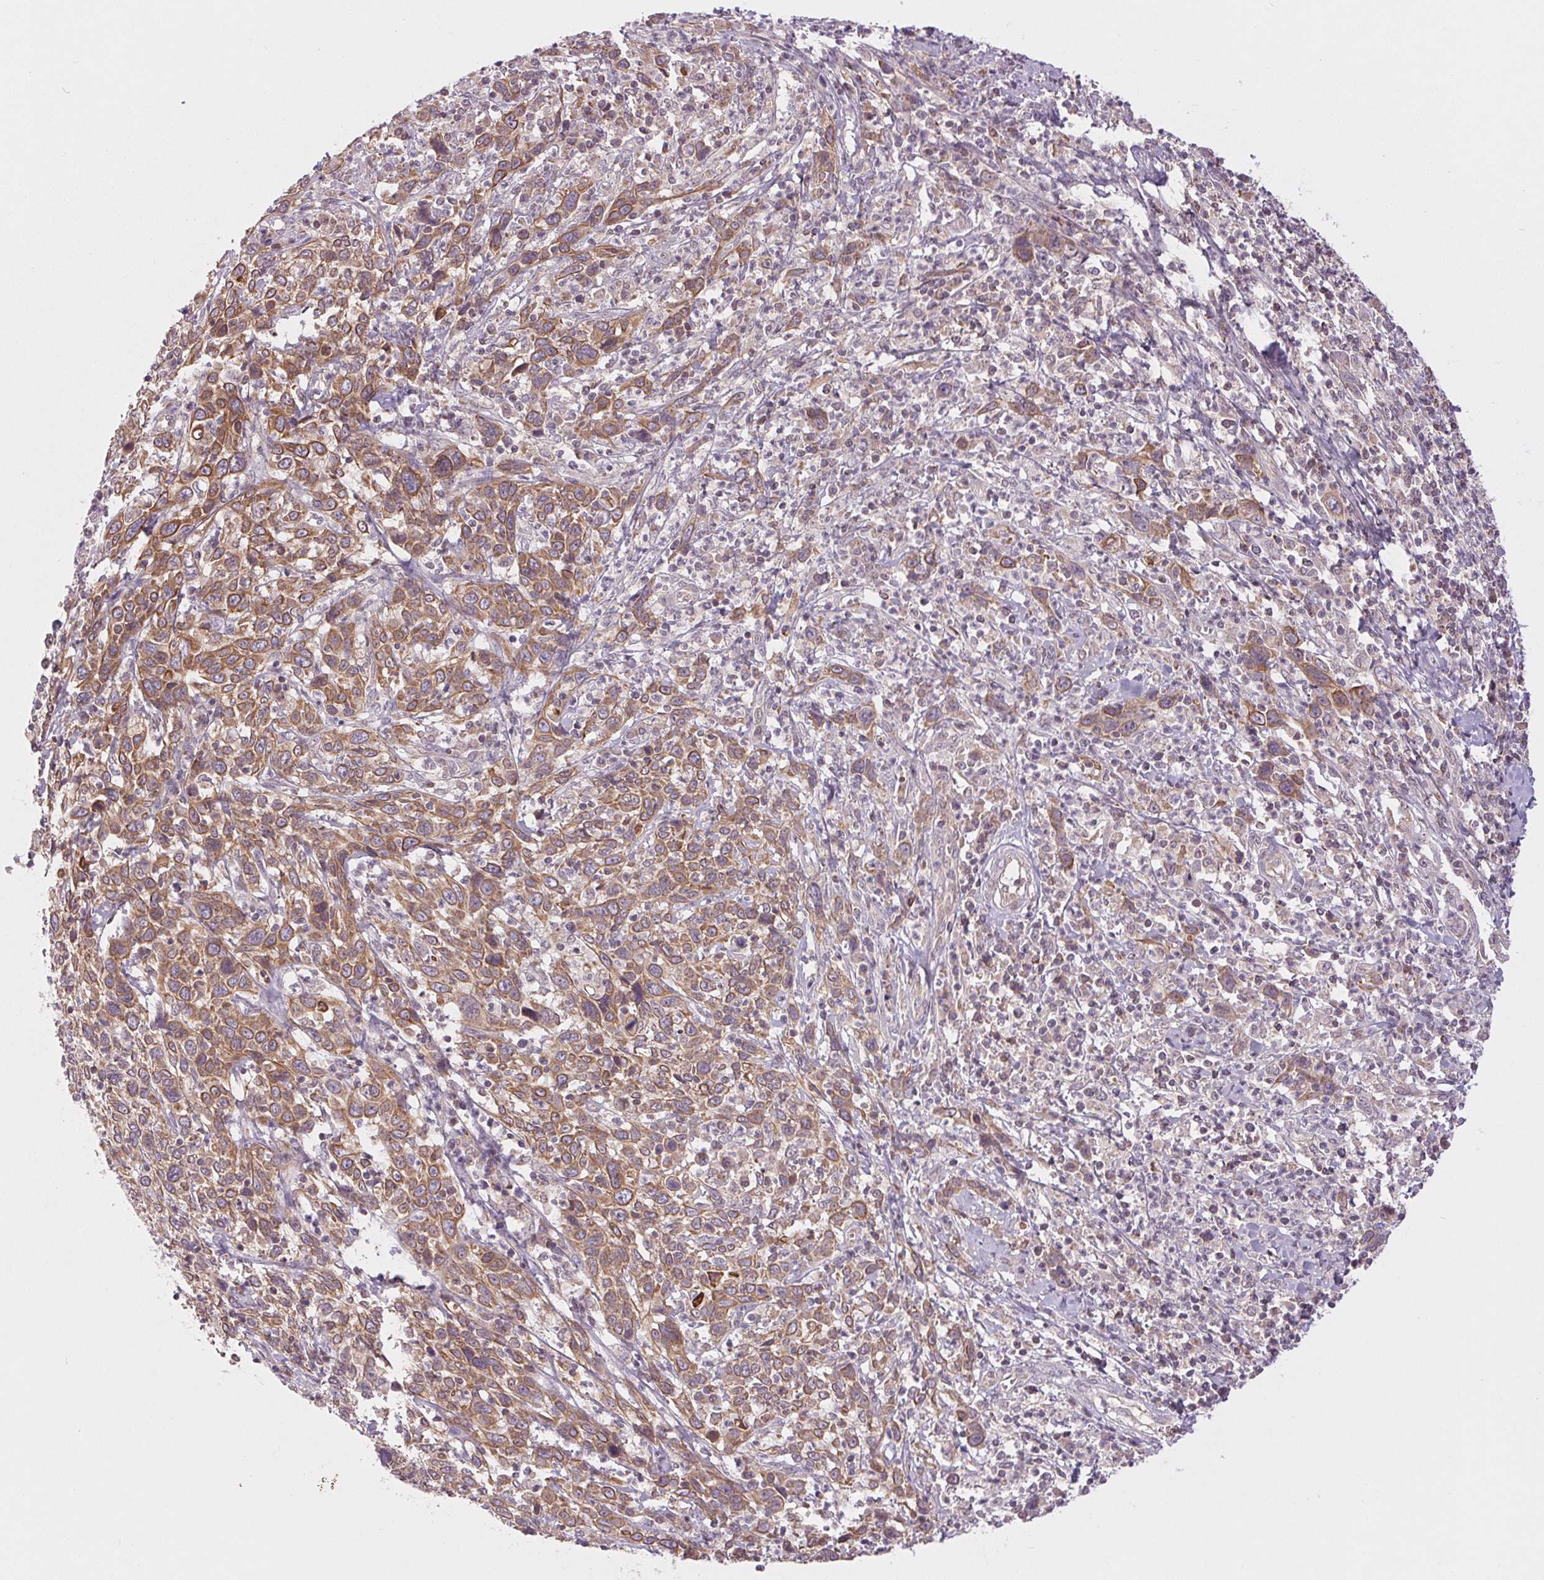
{"staining": {"intensity": "moderate", "quantity": ">75%", "location": "cytoplasmic/membranous"}, "tissue": "cervical cancer", "cell_type": "Tumor cells", "image_type": "cancer", "snomed": [{"axis": "morphology", "description": "Squamous cell carcinoma, NOS"}, {"axis": "topography", "description": "Cervix"}], "caption": "Protein expression analysis of cervical squamous cell carcinoma shows moderate cytoplasmic/membranous positivity in approximately >75% of tumor cells.", "gene": "MAP3K5", "patient": {"sex": "female", "age": 46}}